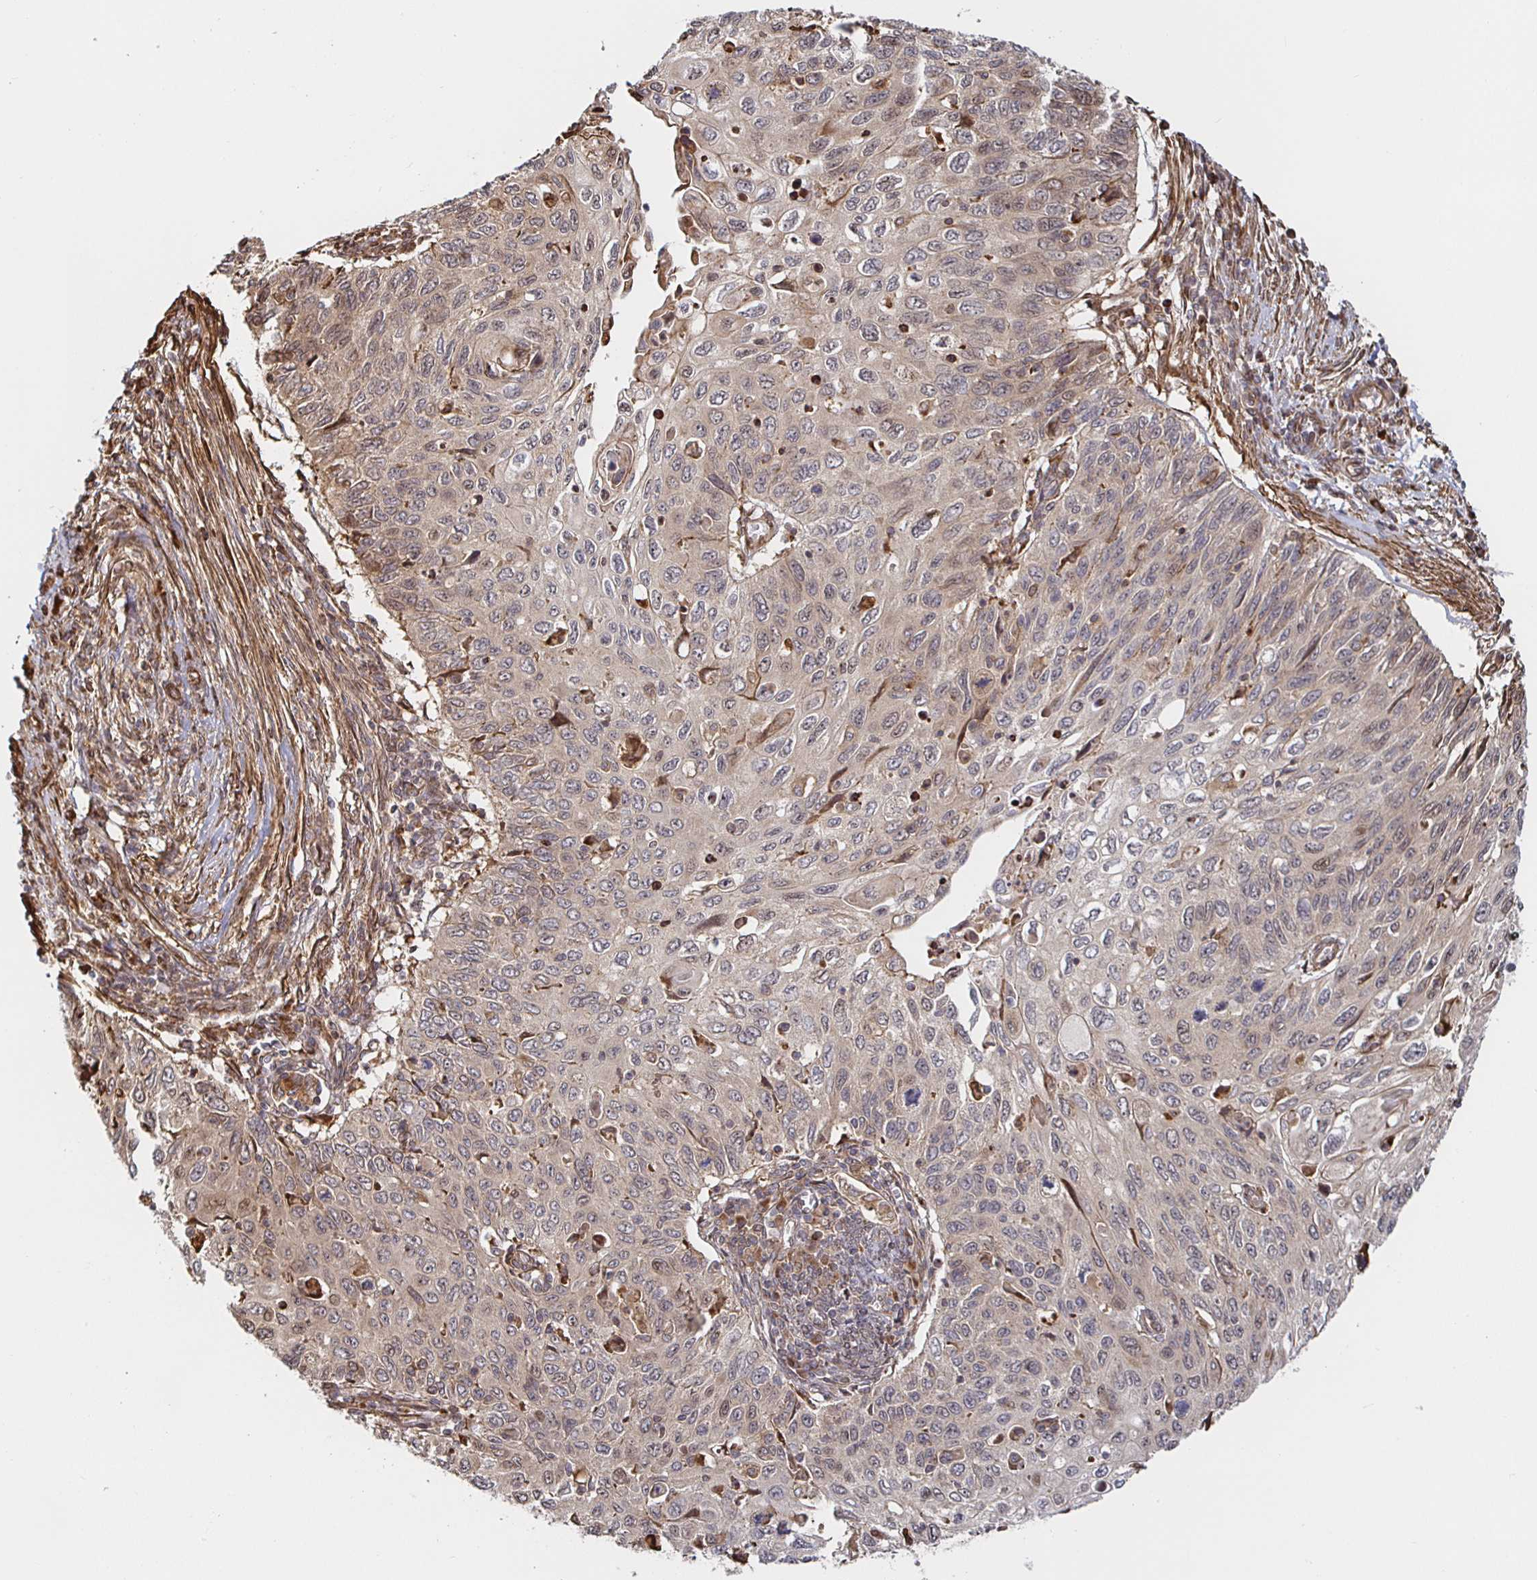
{"staining": {"intensity": "weak", "quantity": ">75%", "location": "cytoplasmic/membranous"}, "tissue": "cervical cancer", "cell_type": "Tumor cells", "image_type": "cancer", "snomed": [{"axis": "morphology", "description": "Squamous cell carcinoma, NOS"}, {"axis": "topography", "description": "Cervix"}], "caption": "The photomicrograph exhibits immunohistochemical staining of cervical cancer. There is weak cytoplasmic/membranous staining is appreciated in about >75% of tumor cells.", "gene": "STRAP", "patient": {"sex": "female", "age": 70}}